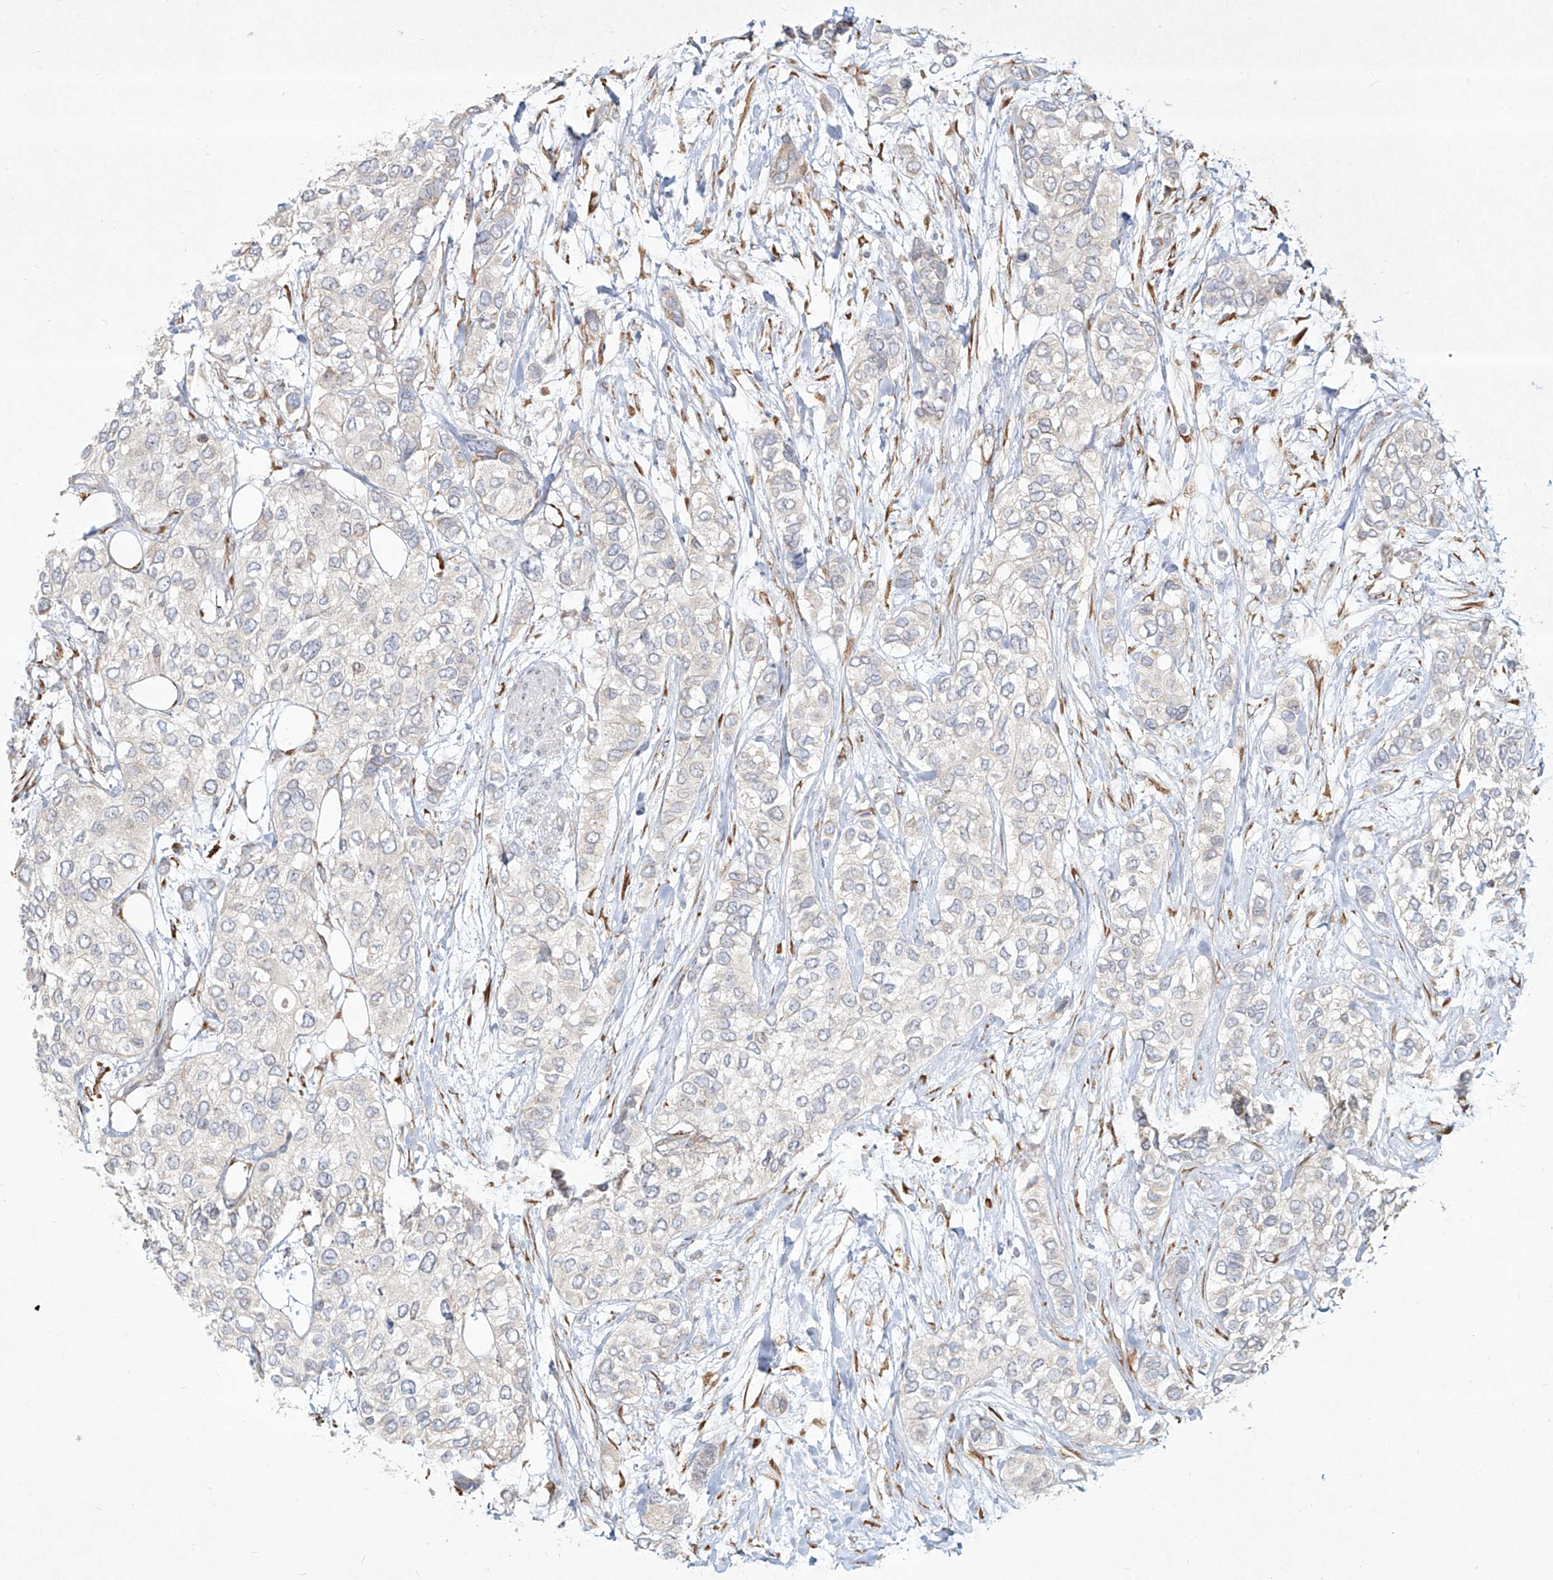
{"staining": {"intensity": "negative", "quantity": "none", "location": "none"}, "tissue": "urothelial cancer", "cell_type": "Tumor cells", "image_type": "cancer", "snomed": [{"axis": "morphology", "description": "Urothelial carcinoma, High grade"}, {"axis": "topography", "description": "Urinary bladder"}], "caption": "This image is of urothelial carcinoma (high-grade) stained with IHC to label a protein in brown with the nuclei are counter-stained blue. There is no positivity in tumor cells.", "gene": "CD209", "patient": {"sex": "female", "age": 56}}